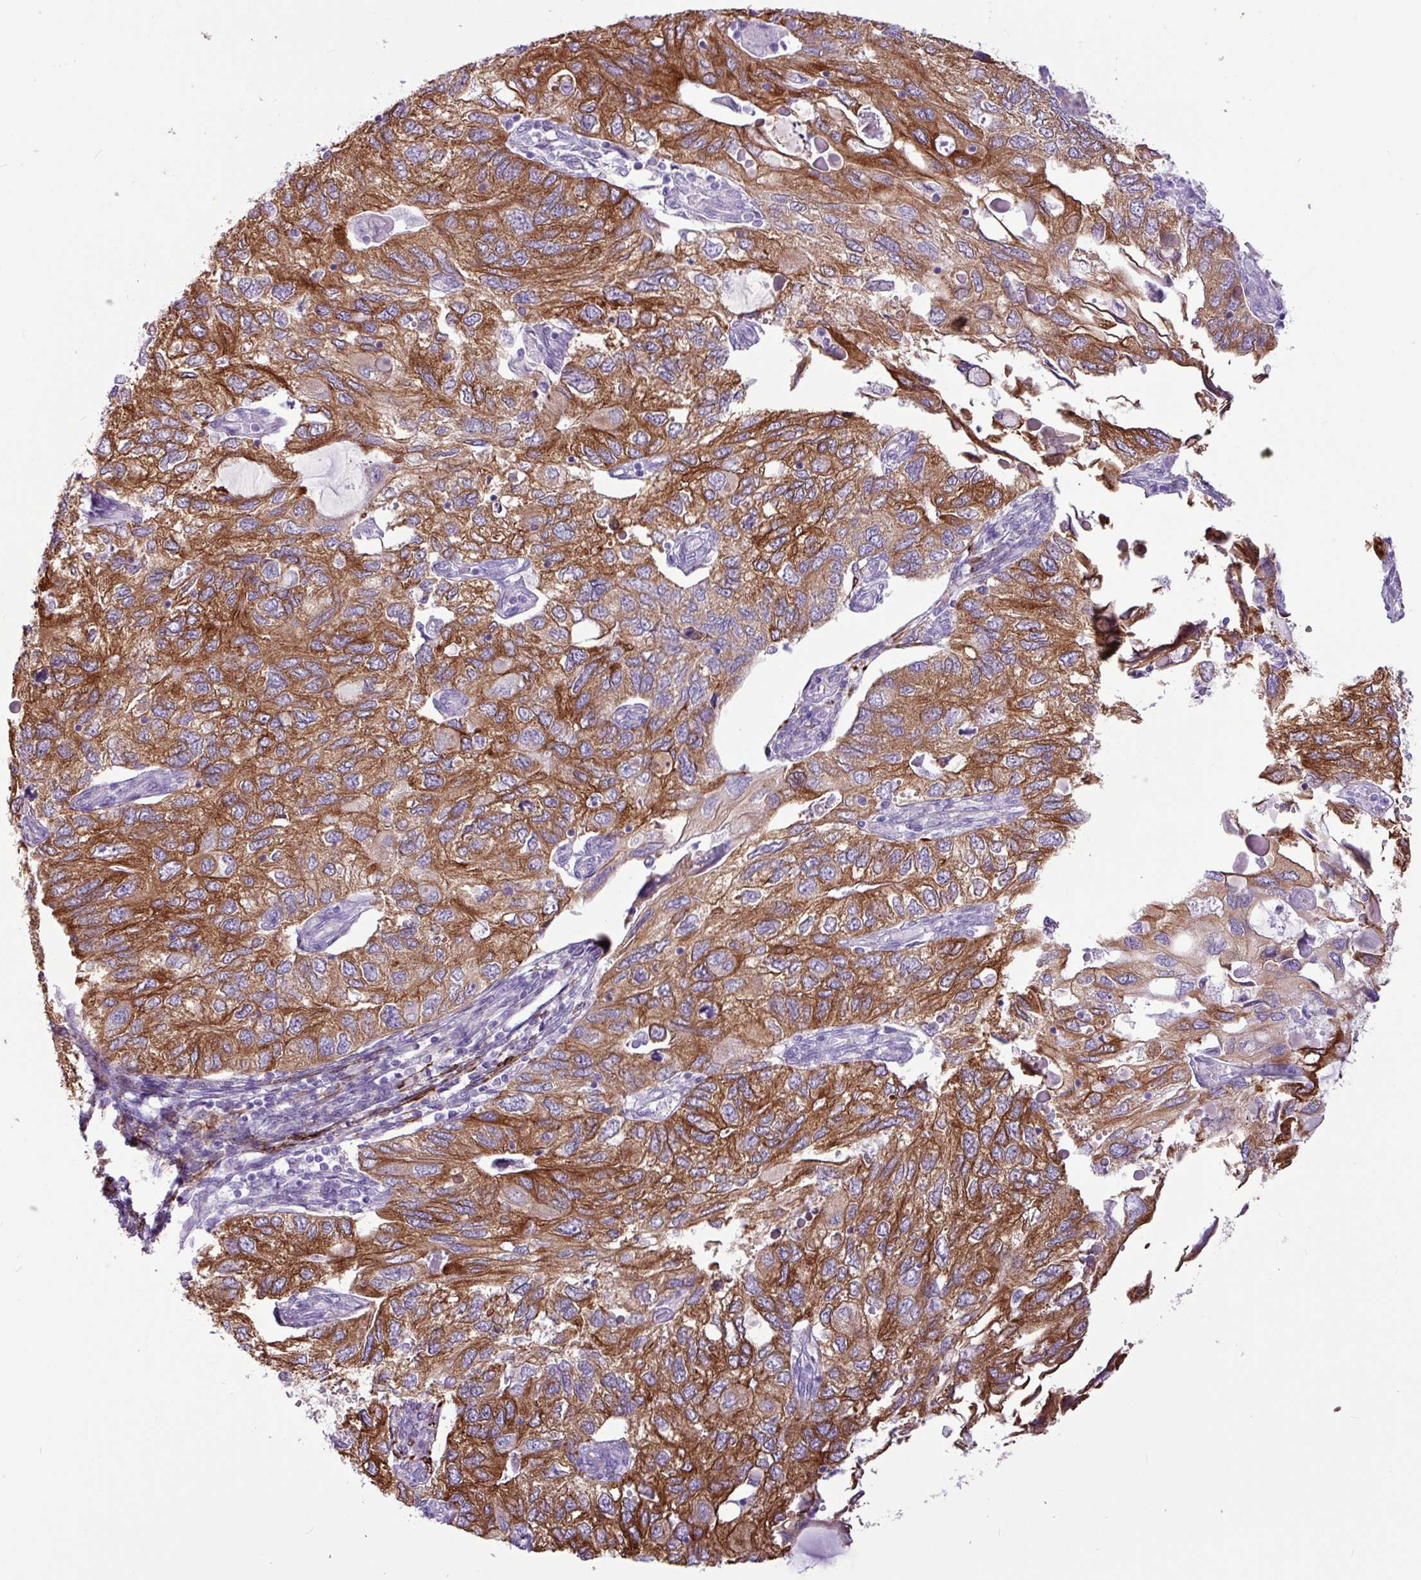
{"staining": {"intensity": "strong", "quantity": ">75%", "location": "cytoplasmic/membranous"}, "tissue": "endometrial cancer", "cell_type": "Tumor cells", "image_type": "cancer", "snomed": [{"axis": "morphology", "description": "Carcinoma, NOS"}, {"axis": "topography", "description": "Uterus"}], "caption": "Carcinoma (endometrial) stained for a protein exhibits strong cytoplasmic/membranous positivity in tumor cells. (IHC, brightfield microscopy, high magnification).", "gene": "SLC38A1", "patient": {"sex": "female", "age": 76}}